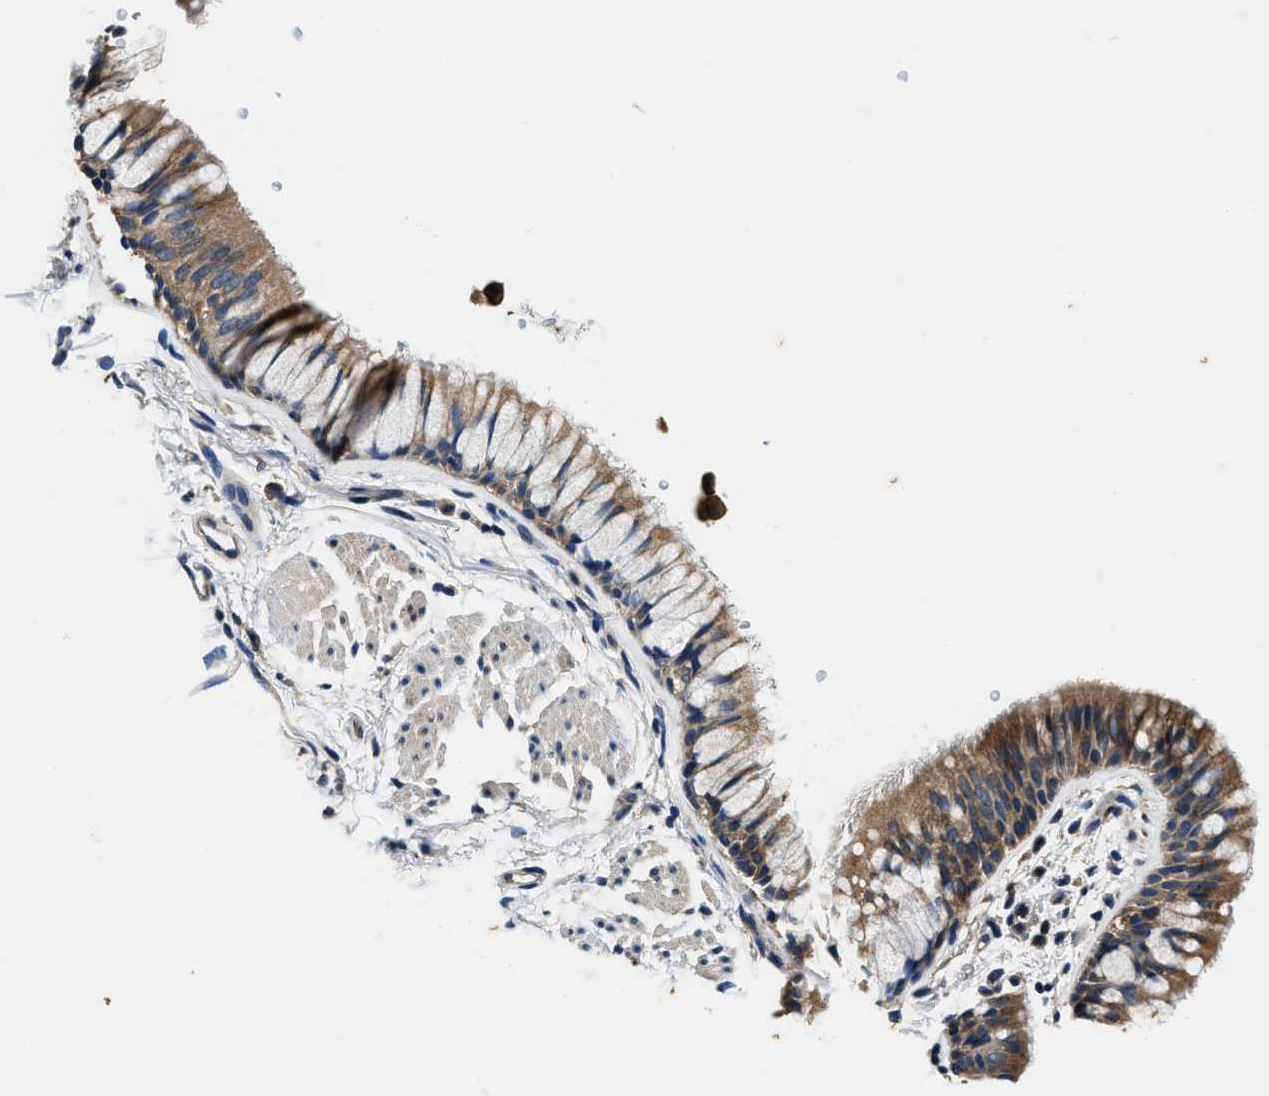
{"staining": {"intensity": "moderate", "quantity": ">75%", "location": "cytoplasmic/membranous"}, "tissue": "bronchus", "cell_type": "Respiratory epithelial cells", "image_type": "normal", "snomed": [{"axis": "morphology", "description": "Normal tissue, NOS"}, {"axis": "topography", "description": "Cartilage tissue"}, {"axis": "topography", "description": "Bronchus"}], "caption": "DAB immunohistochemical staining of benign human bronchus reveals moderate cytoplasmic/membranous protein positivity in approximately >75% of respiratory epithelial cells.", "gene": "PI4KB", "patient": {"sex": "female", "age": 53}}